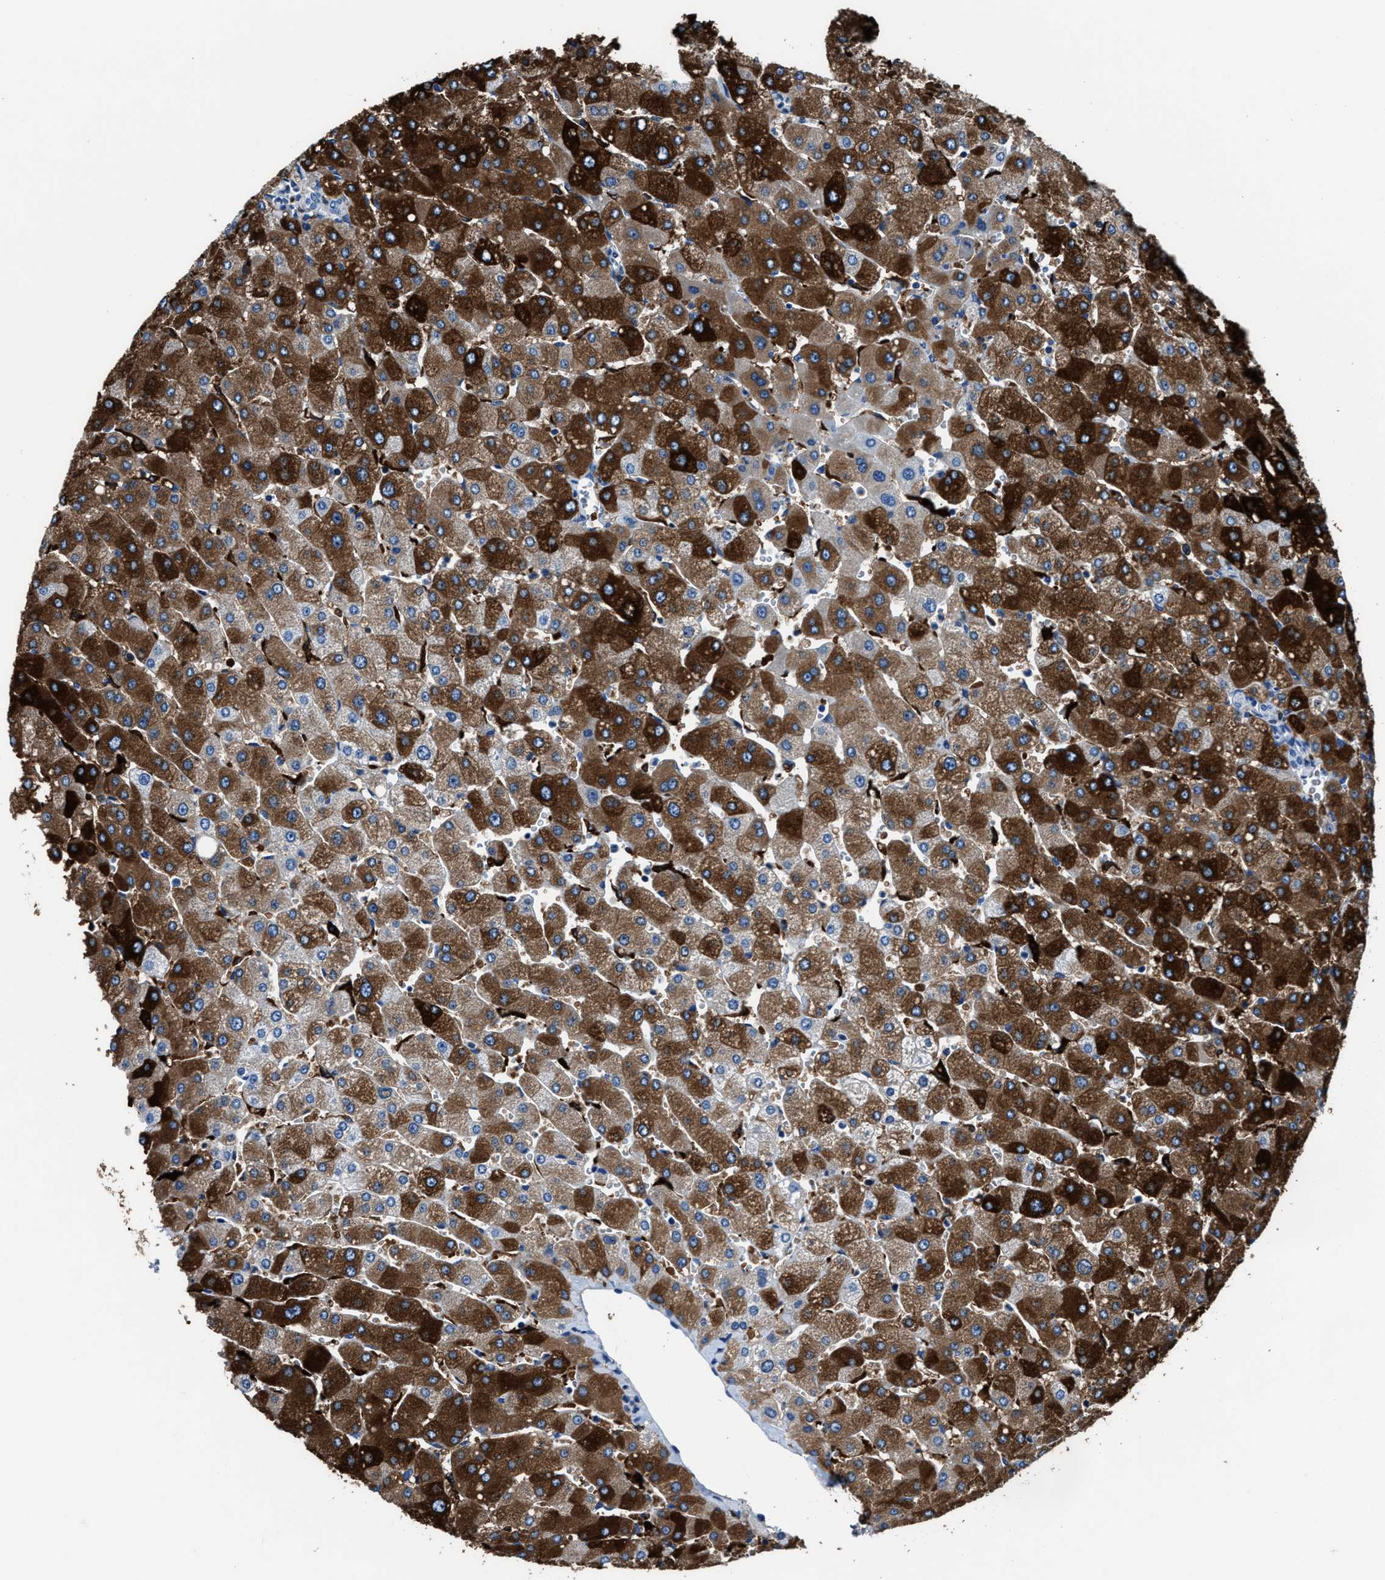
{"staining": {"intensity": "negative", "quantity": "none", "location": "none"}, "tissue": "liver", "cell_type": "Cholangiocytes", "image_type": "normal", "snomed": [{"axis": "morphology", "description": "Normal tissue, NOS"}, {"axis": "topography", "description": "Liver"}], "caption": "DAB (3,3'-diaminobenzidine) immunohistochemical staining of benign human liver displays no significant staining in cholangiocytes.", "gene": "FTL", "patient": {"sex": "male", "age": 55}}